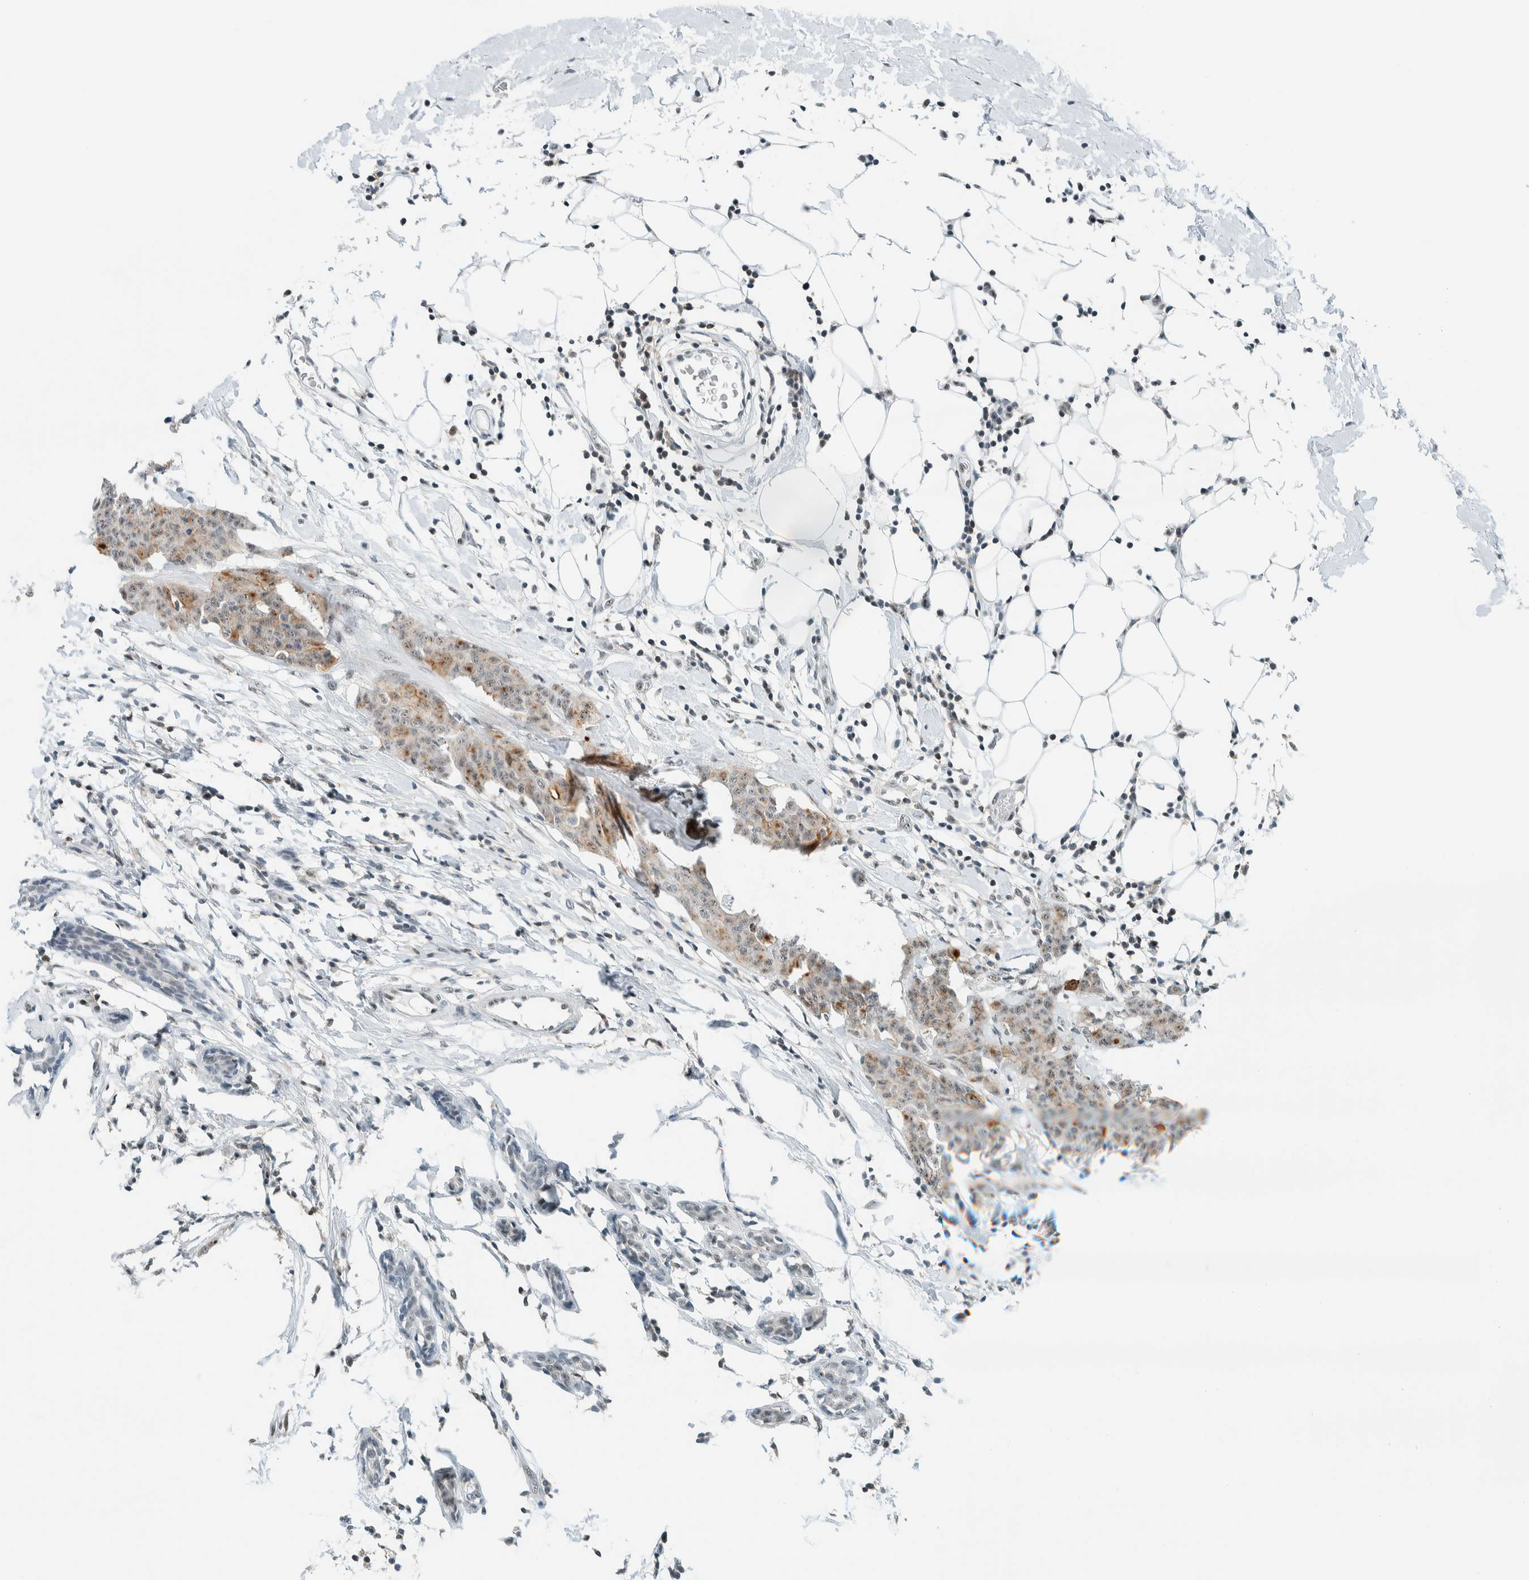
{"staining": {"intensity": "weak", "quantity": ">75%", "location": "cytoplasmic/membranous"}, "tissue": "breast cancer", "cell_type": "Tumor cells", "image_type": "cancer", "snomed": [{"axis": "morphology", "description": "Normal tissue, NOS"}, {"axis": "morphology", "description": "Duct carcinoma"}, {"axis": "topography", "description": "Breast"}], "caption": "This is an image of immunohistochemistry staining of invasive ductal carcinoma (breast), which shows weak positivity in the cytoplasmic/membranous of tumor cells.", "gene": "CYSRT1", "patient": {"sex": "female", "age": 40}}